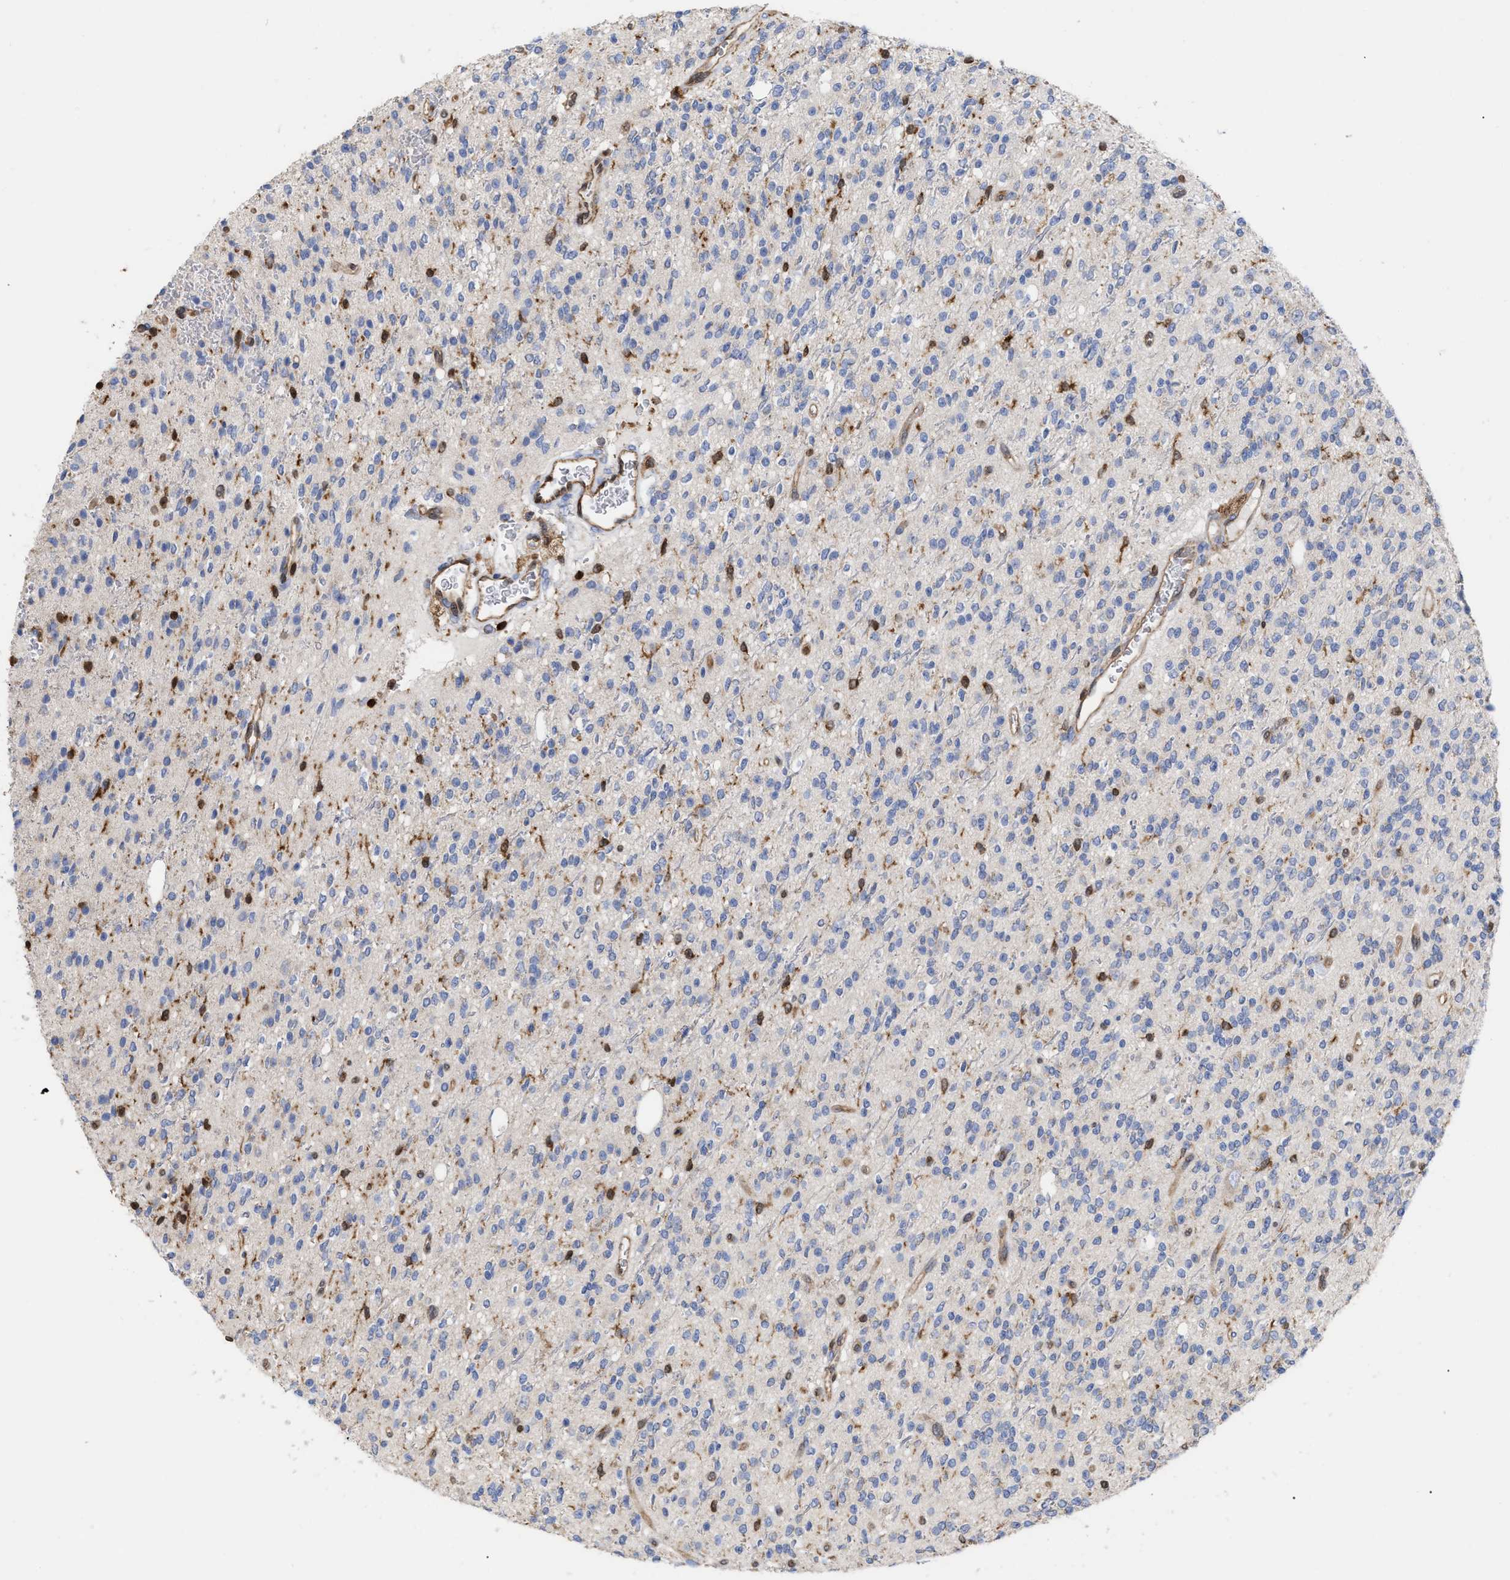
{"staining": {"intensity": "negative", "quantity": "none", "location": "none"}, "tissue": "glioma", "cell_type": "Tumor cells", "image_type": "cancer", "snomed": [{"axis": "morphology", "description": "Glioma, malignant, High grade"}, {"axis": "topography", "description": "Brain"}], "caption": "High power microscopy image of an immunohistochemistry image of glioma, revealing no significant positivity in tumor cells.", "gene": "GIMAP4", "patient": {"sex": "male", "age": 34}}